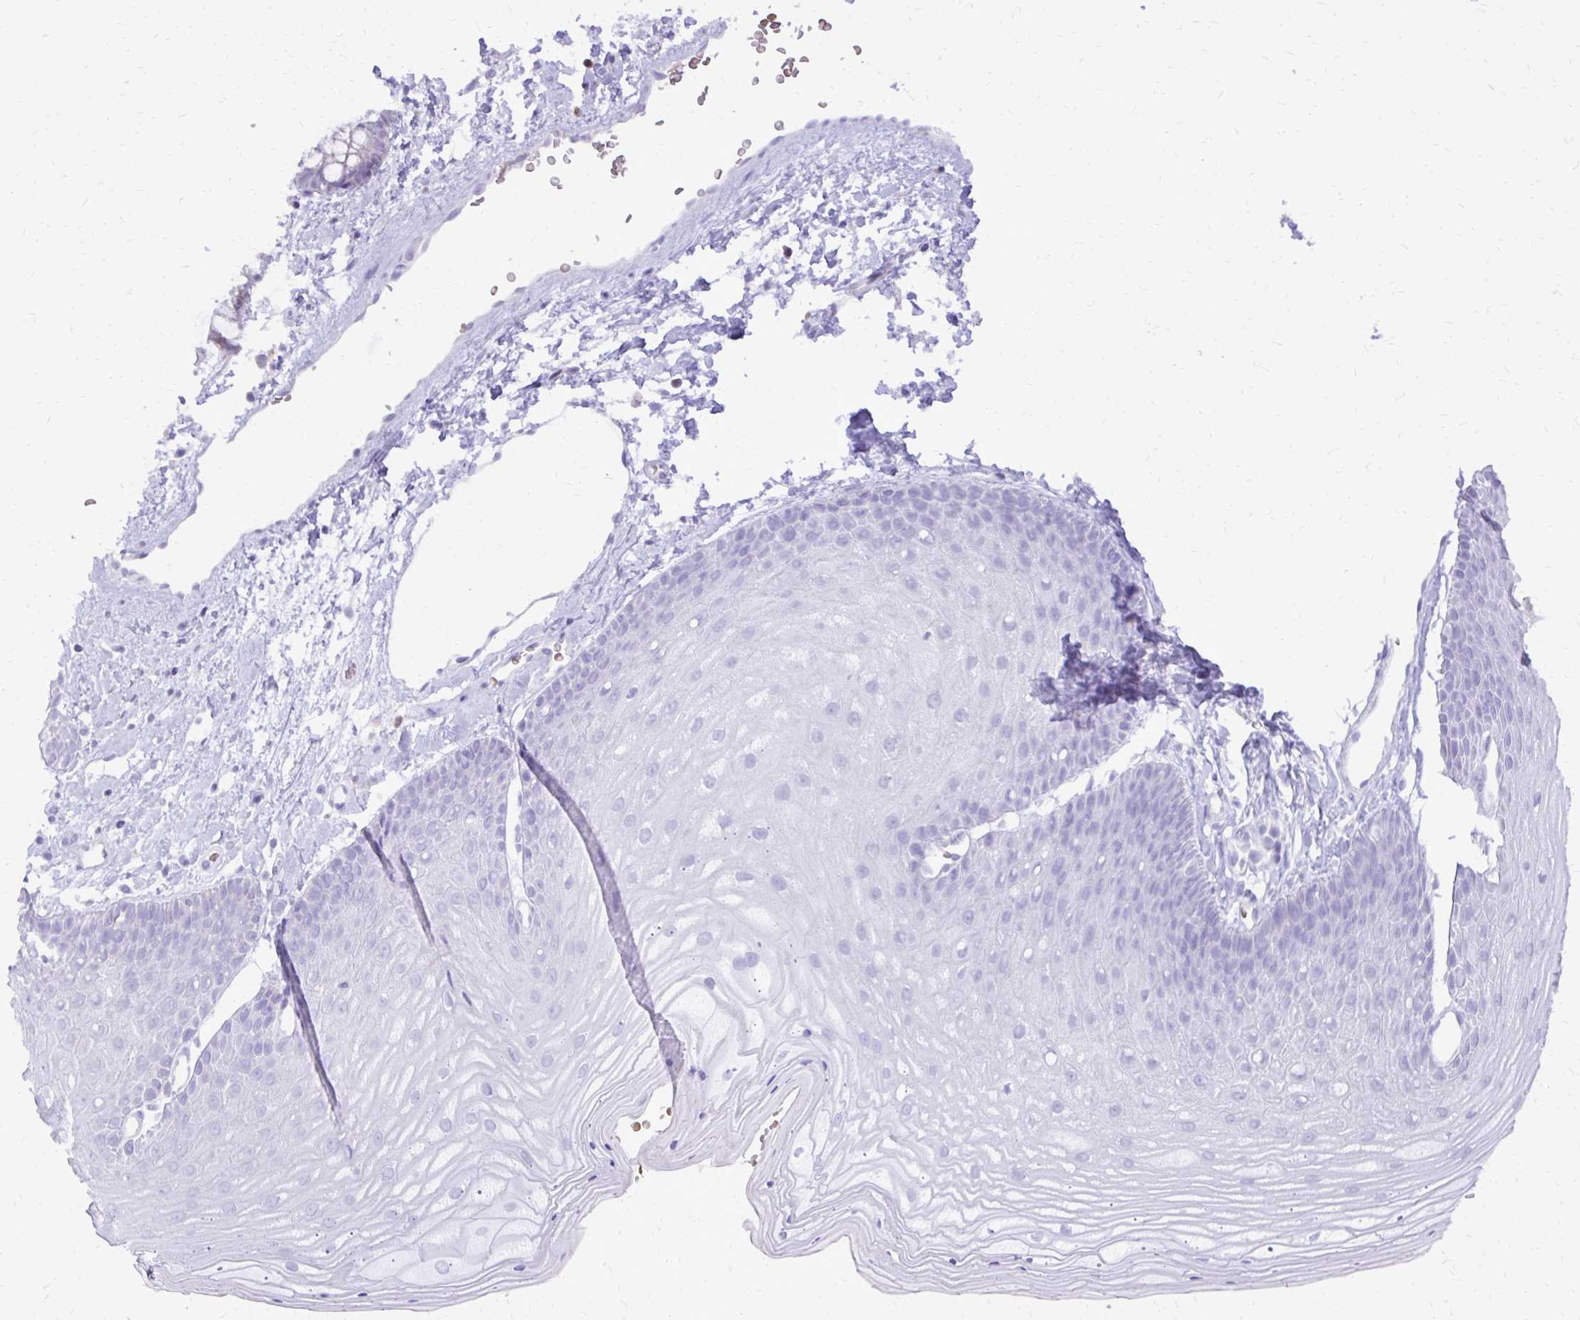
{"staining": {"intensity": "negative", "quantity": "none", "location": "none"}, "tissue": "skin", "cell_type": "Epidermal cells", "image_type": "normal", "snomed": [{"axis": "morphology", "description": "Normal tissue, NOS"}, {"axis": "topography", "description": "Anal"}], "caption": "A photomicrograph of skin stained for a protein shows no brown staining in epidermal cells.", "gene": "CAT", "patient": {"sex": "male", "age": 53}}